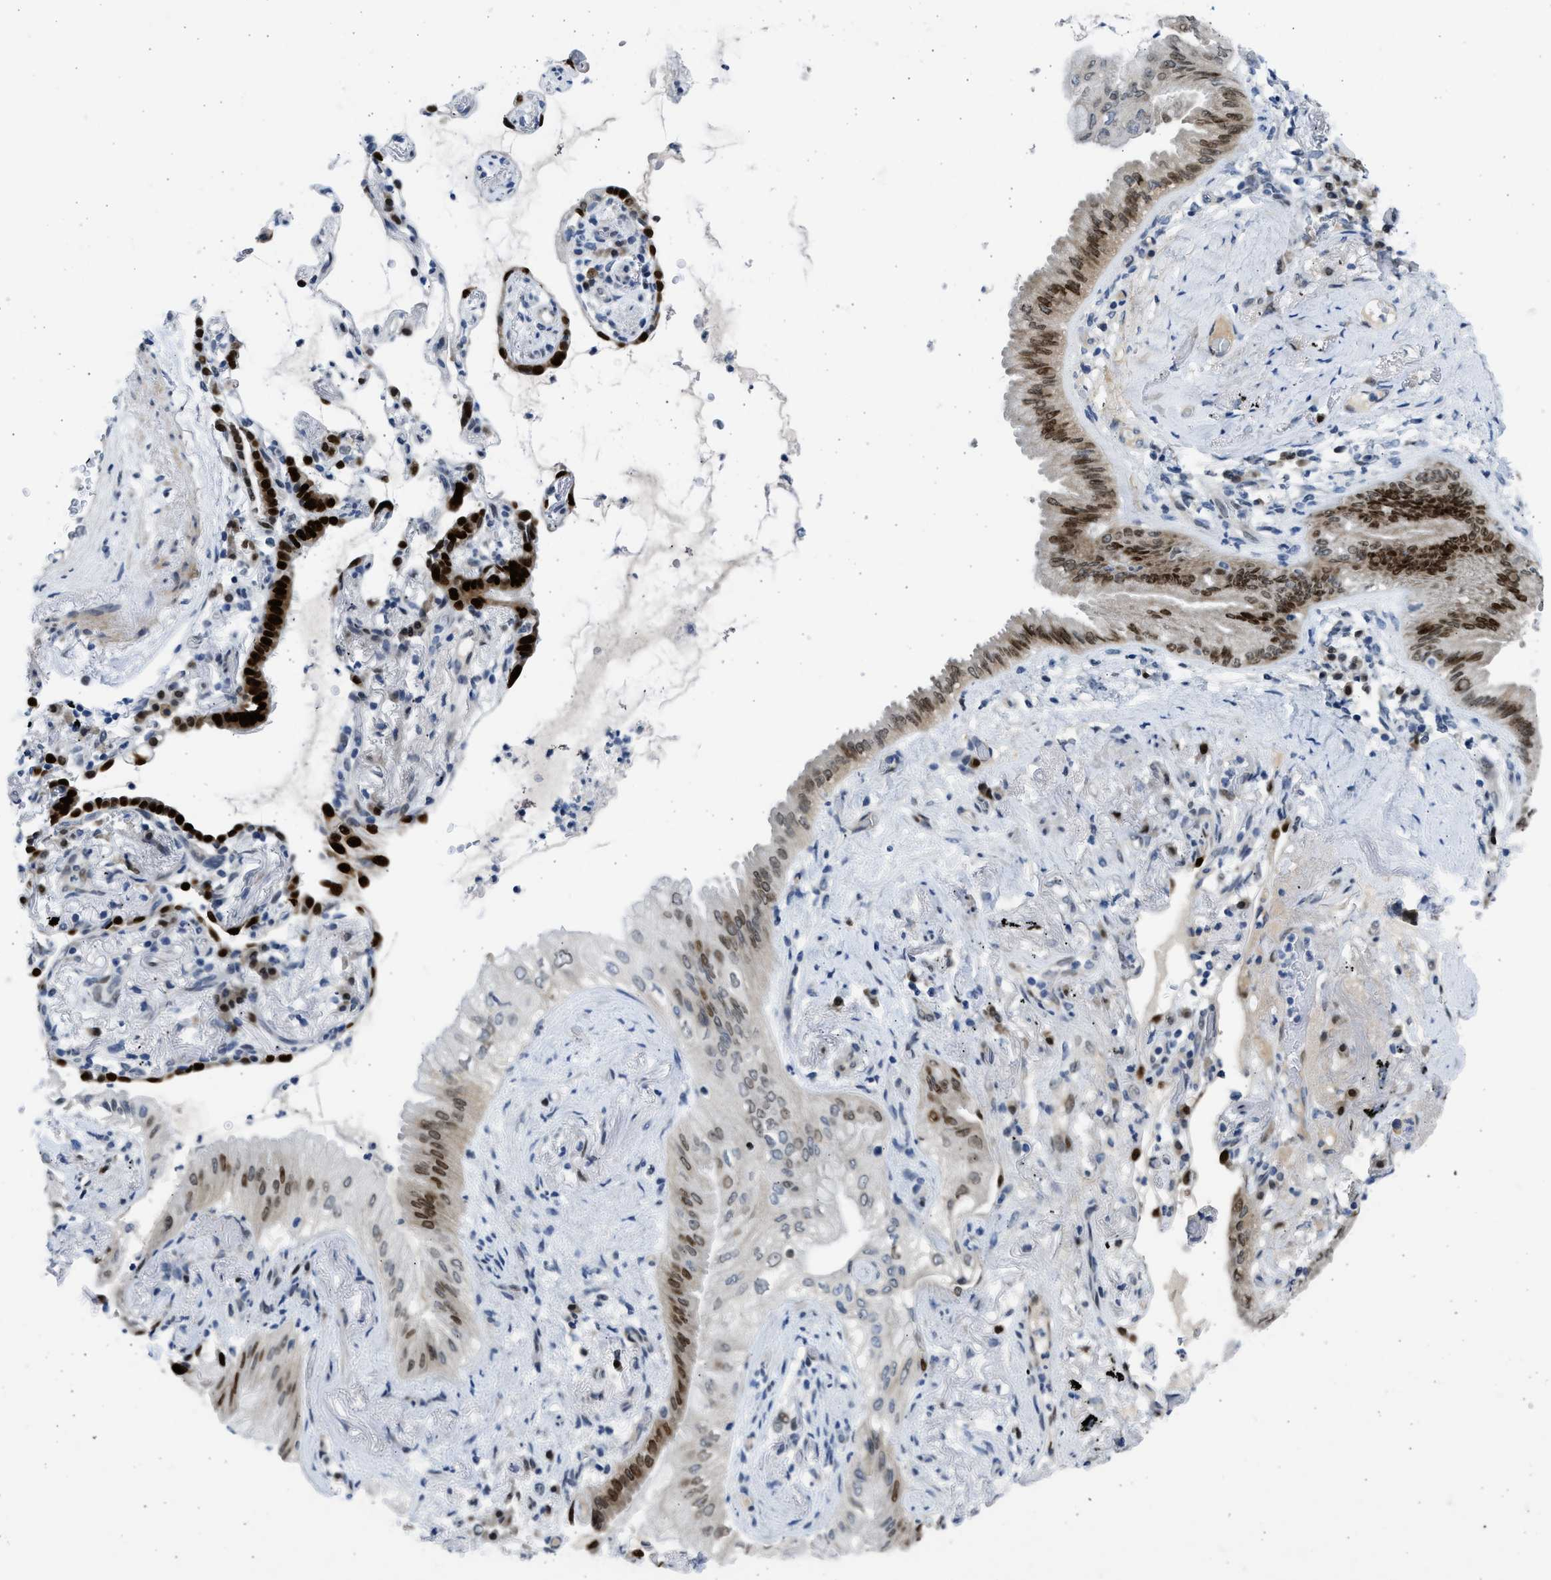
{"staining": {"intensity": "moderate", "quantity": "25%-75%", "location": "nuclear"}, "tissue": "lung cancer", "cell_type": "Tumor cells", "image_type": "cancer", "snomed": [{"axis": "morphology", "description": "Normal tissue, NOS"}, {"axis": "morphology", "description": "Adenocarcinoma, NOS"}, {"axis": "topography", "description": "Bronchus"}, {"axis": "topography", "description": "Lung"}], "caption": "This photomicrograph demonstrates IHC staining of human lung adenocarcinoma, with medium moderate nuclear positivity in about 25%-75% of tumor cells.", "gene": "HMGN3", "patient": {"sex": "female", "age": 70}}